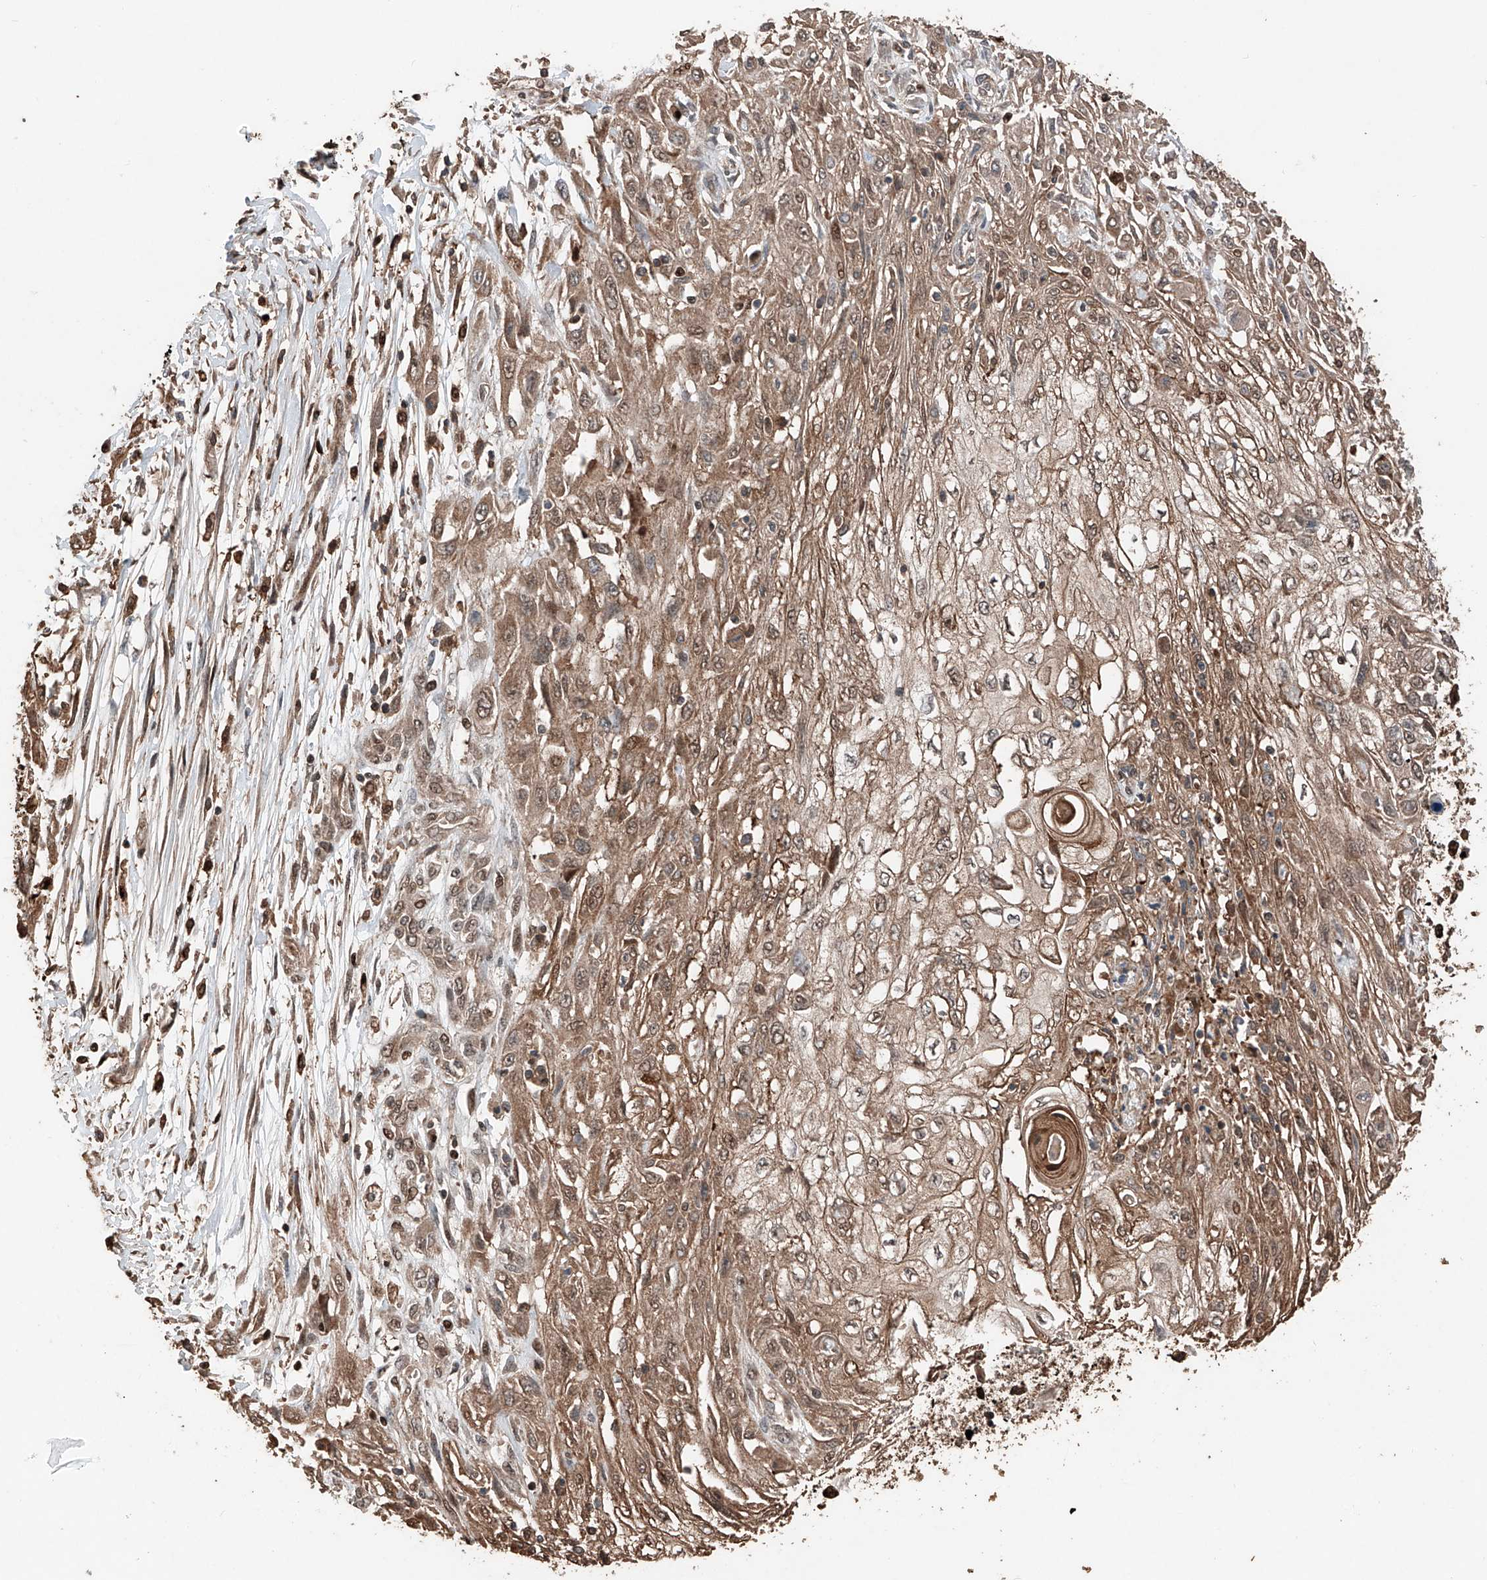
{"staining": {"intensity": "moderate", "quantity": ">75%", "location": "cytoplasmic/membranous,nuclear"}, "tissue": "skin cancer", "cell_type": "Tumor cells", "image_type": "cancer", "snomed": [{"axis": "morphology", "description": "Squamous cell carcinoma, NOS"}, {"axis": "morphology", "description": "Squamous cell carcinoma, metastatic, NOS"}, {"axis": "topography", "description": "Skin"}, {"axis": "topography", "description": "Lymph node"}], "caption": "There is medium levels of moderate cytoplasmic/membranous and nuclear positivity in tumor cells of skin metastatic squamous cell carcinoma, as demonstrated by immunohistochemical staining (brown color).", "gene": "RMND1", "patient": {"sex": "male", "age": 75}}